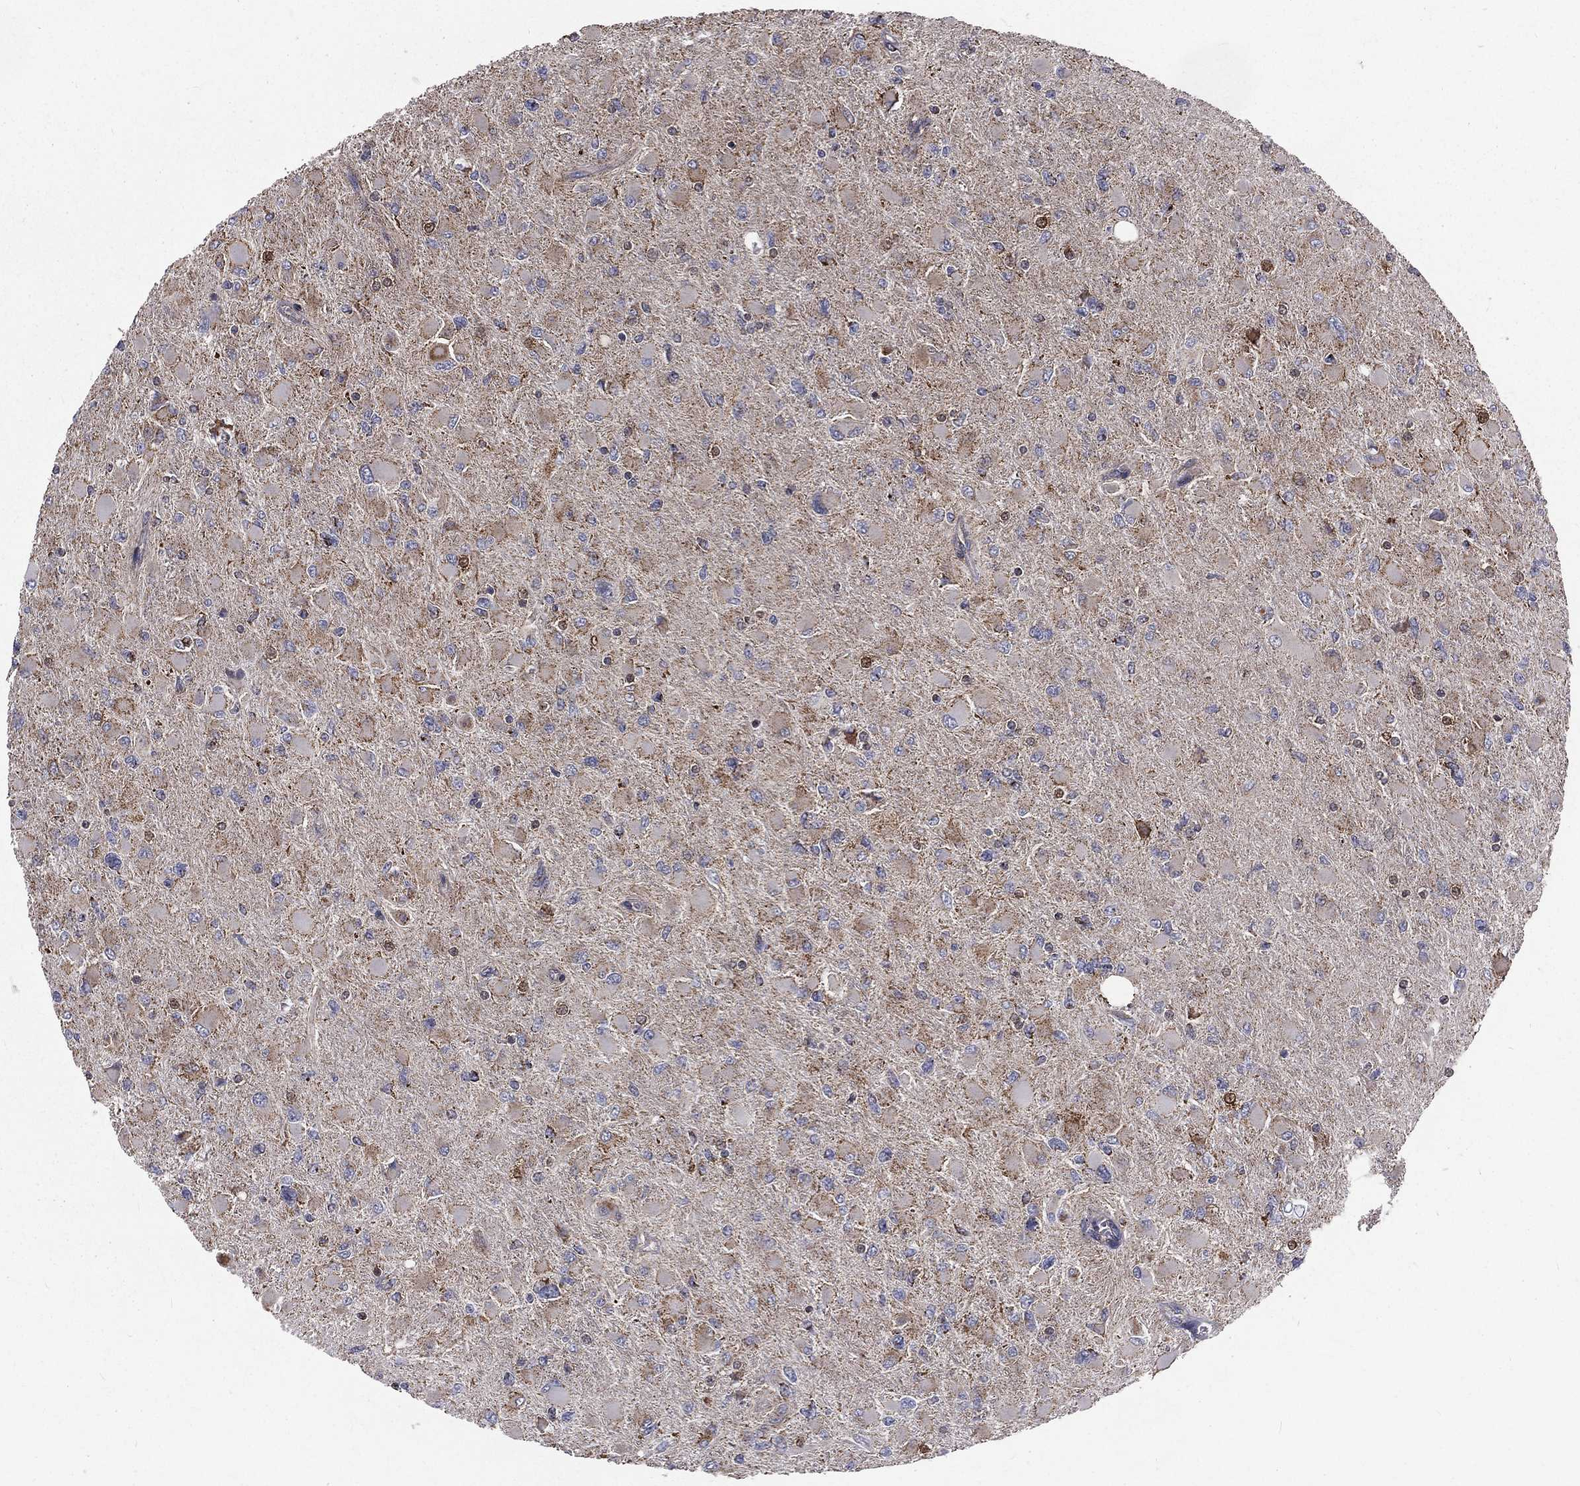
{"staining": {"intensity": "weak", "quantity": "<25%", "location": "cytoplasmic/membranous"}, "tissue": "glioma", "cell_type": "Tumor cells", "image_type": "cancer", "snomed": [{"axis": "morphology", "description": "Glioma, malignant, High grade"}, {"axis": "topography", "description": "Cerebral cortex"}], "caption": "Immunohistochemical staining of high-grade glioma (malignant) exhibits no significant positivity in tumor cells. The staining was performed using DAB (3,3'-diaminobenzidine) to visualize the protein expression in brown, while the nuclei were stained in blue with hematoxylin (Magnification: 20x).", "gene": "GPD1", "patient": {"sex": "female", "age": 36}}